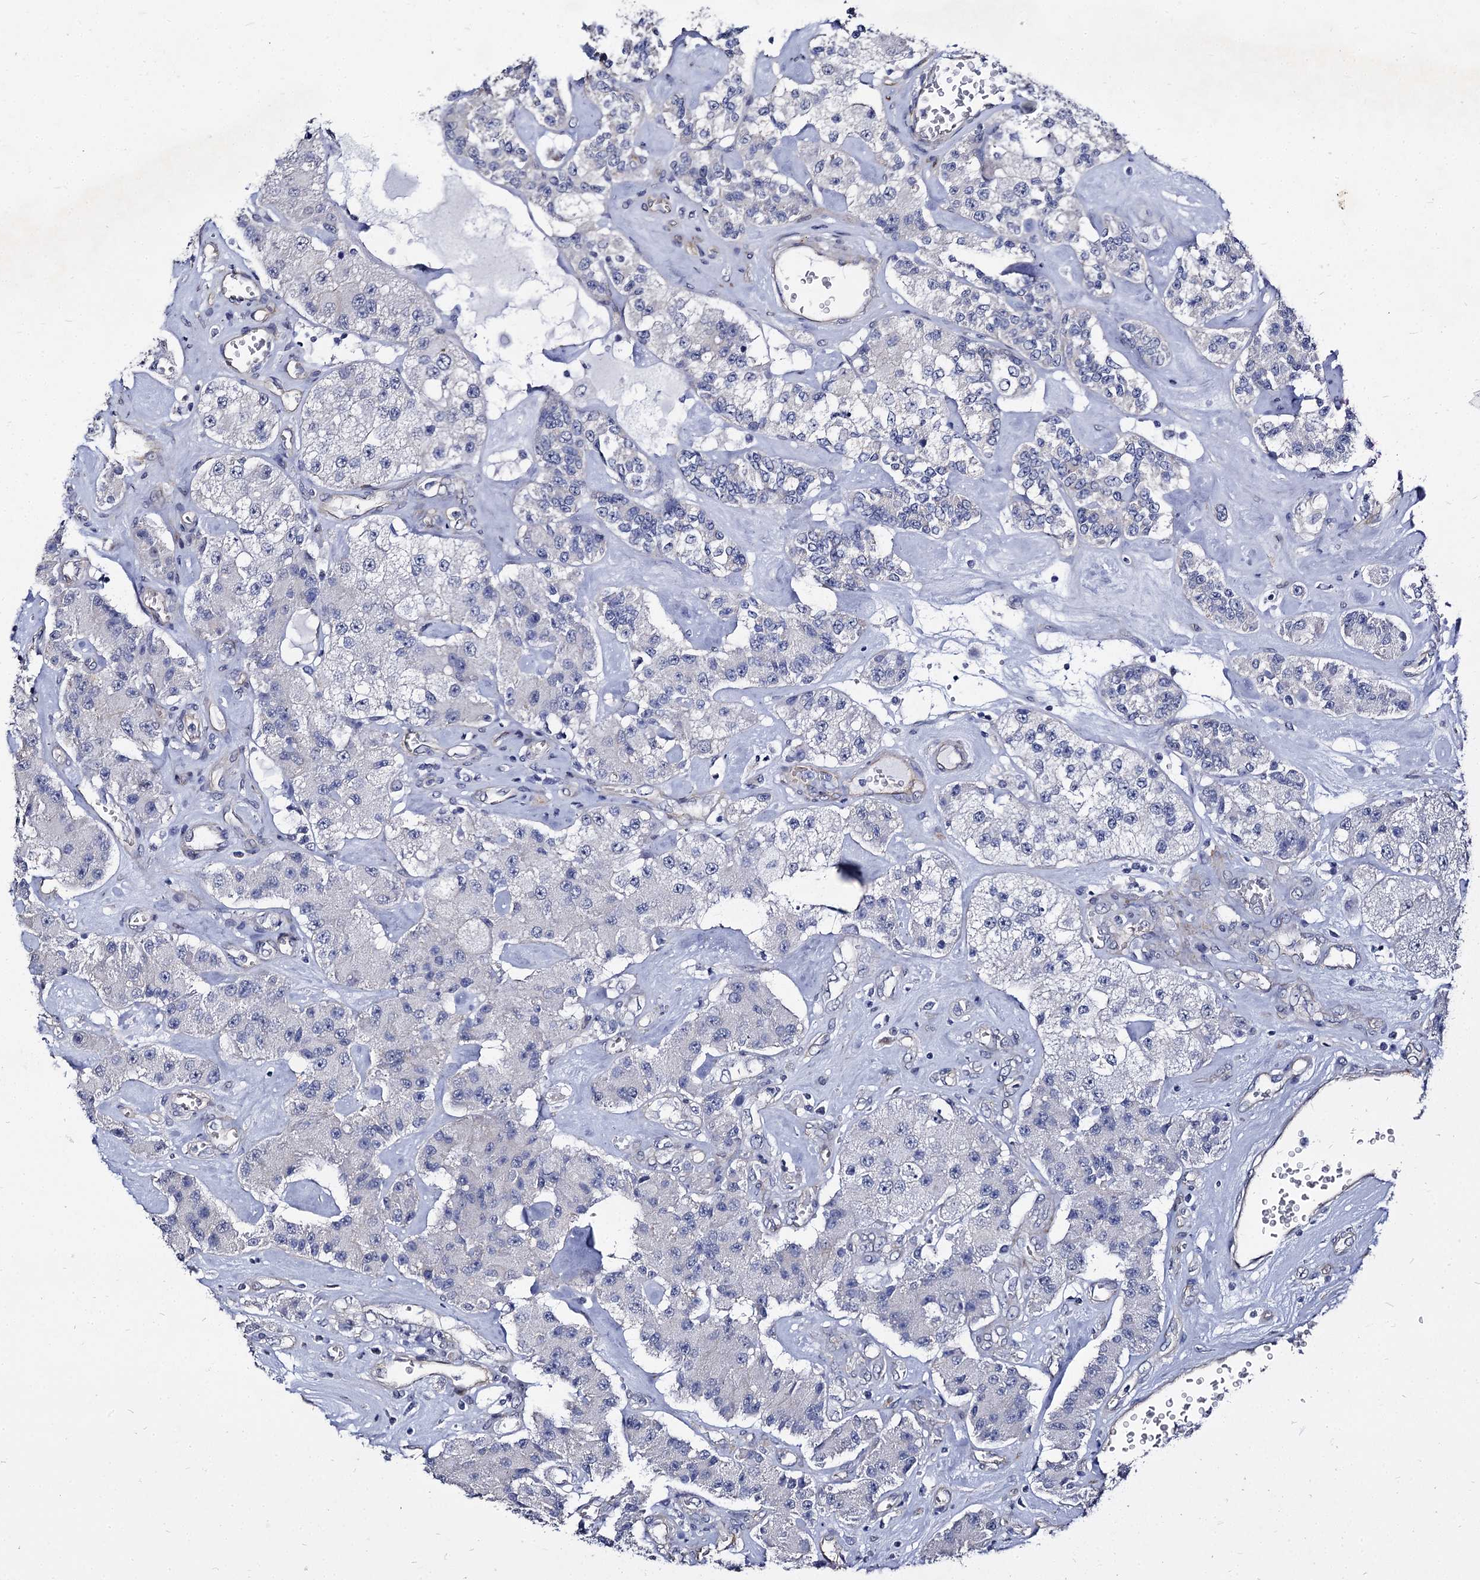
{"staining": {"intensity": "negative", "quantity": "none", "location": "none"}, "tissue": "carcinoid", "cell_type": "Tumor cells", "image_type": "cancer", "snomed": [{"axis": "morphology", "description": "Carcinoid, malignant, NOS"}, {"axis": "topography", "description": "Pancreas"}], "caption": "Tumor cells show no significant staining in carcinoid.", "gene": "CBFB", "patient": {"sex": "male", "age": 41}}